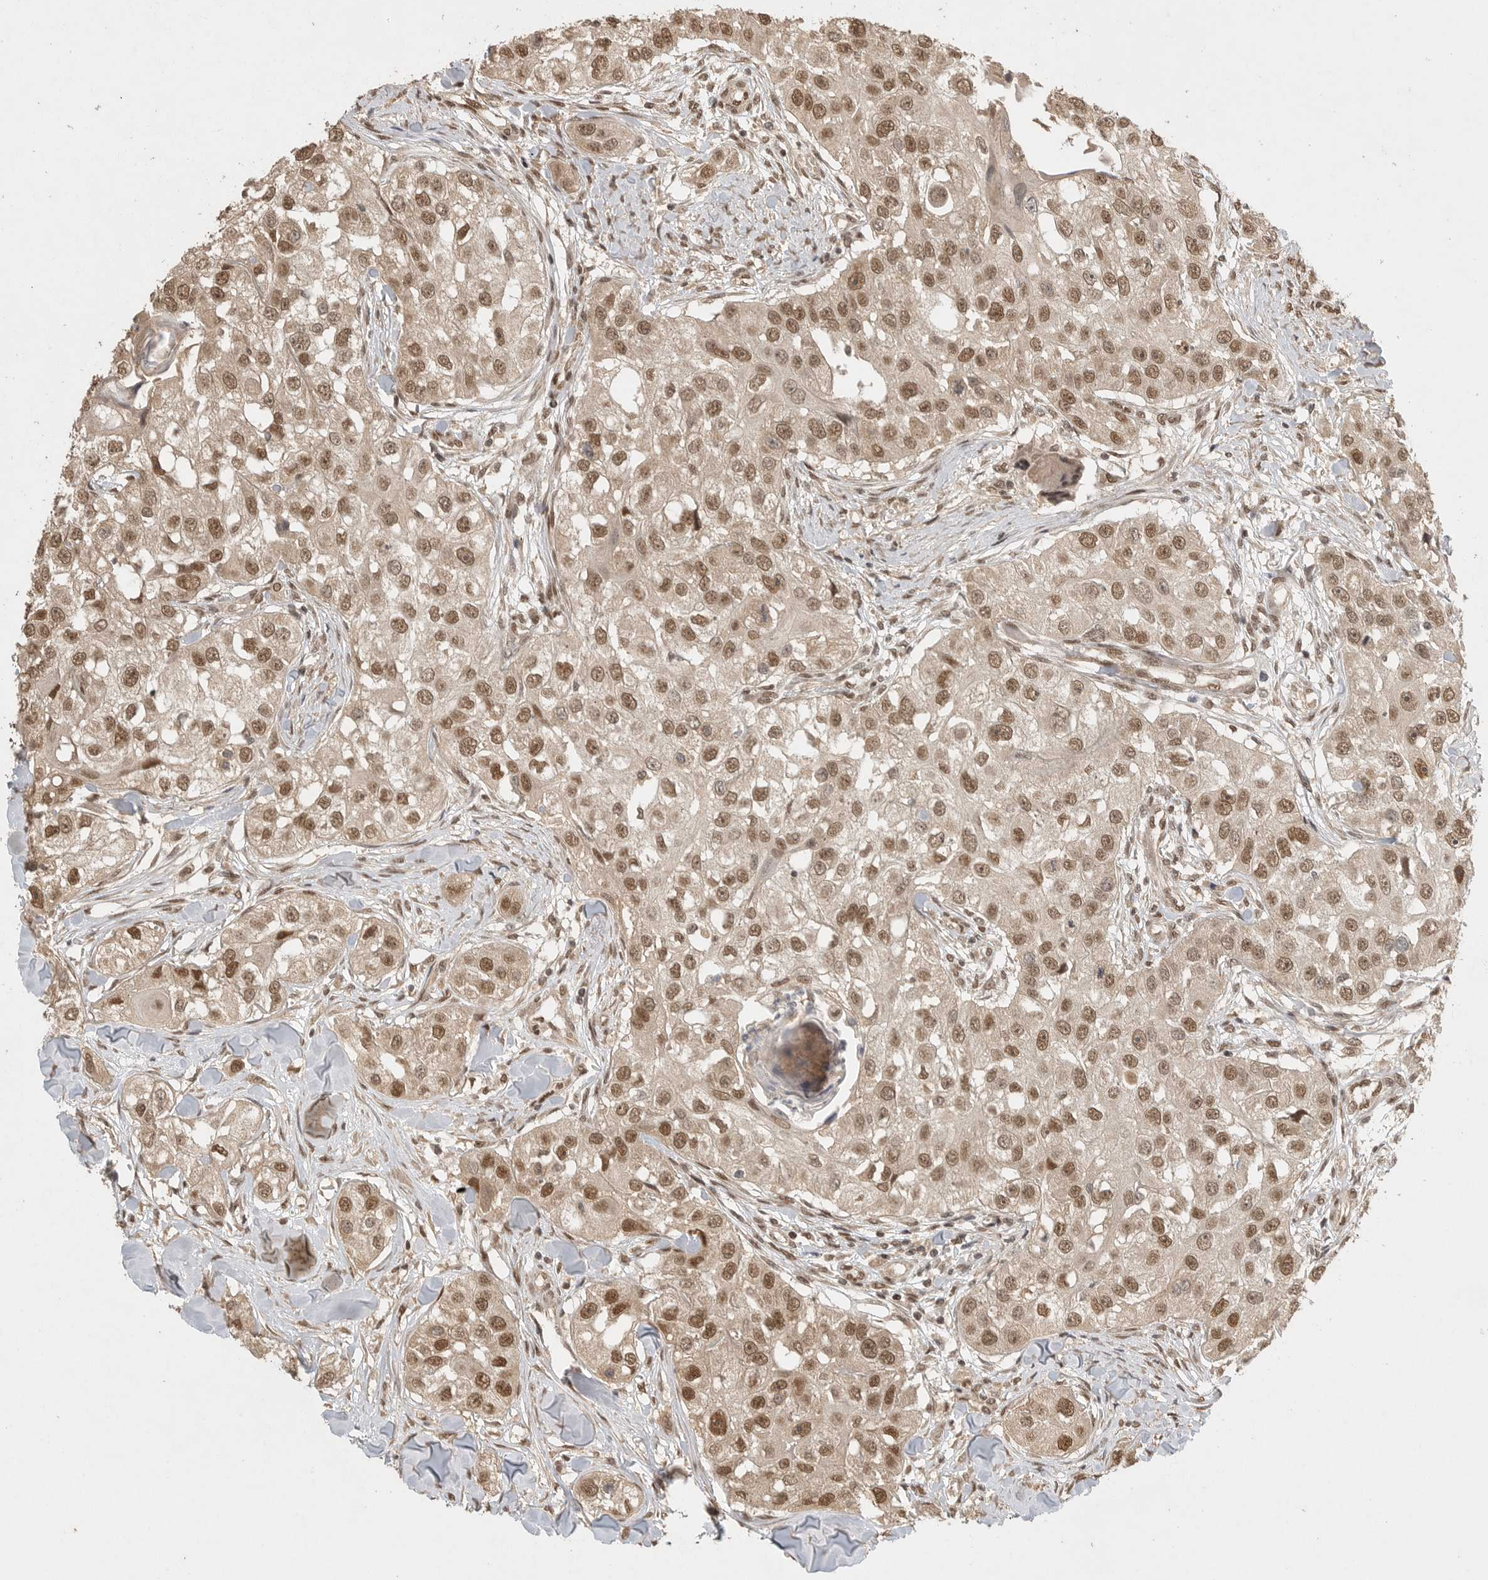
{"staining": {"intensity": "moderate", "quantity": ">75%", "location": "cytoplasmic/membranous,nuclear"}, "tissue": "head and neck cancer", "cell_type": "Tumor cells", "image_type": "cancer", "snomed": [{"axis": "morphology", "description": "Normal tissue, NOS"}, {"axis": "morphology", "description": "Squamous cell carcinoma, NOS"}, {"axis": "topography", "description": "Skeletal muscle"}, {"axis": "topography", "description": "Head-Neck"}], "caption": "Head and neck cancer tissue exhibits moderate cytoplasmic/membranous and nuclear positivity in about >75% of tumor cells (brown staining indicates protein expression, while blue staining denotes nuclei).", "gene": "DFFA", "patient": {"sex": "male", "age": 51}}